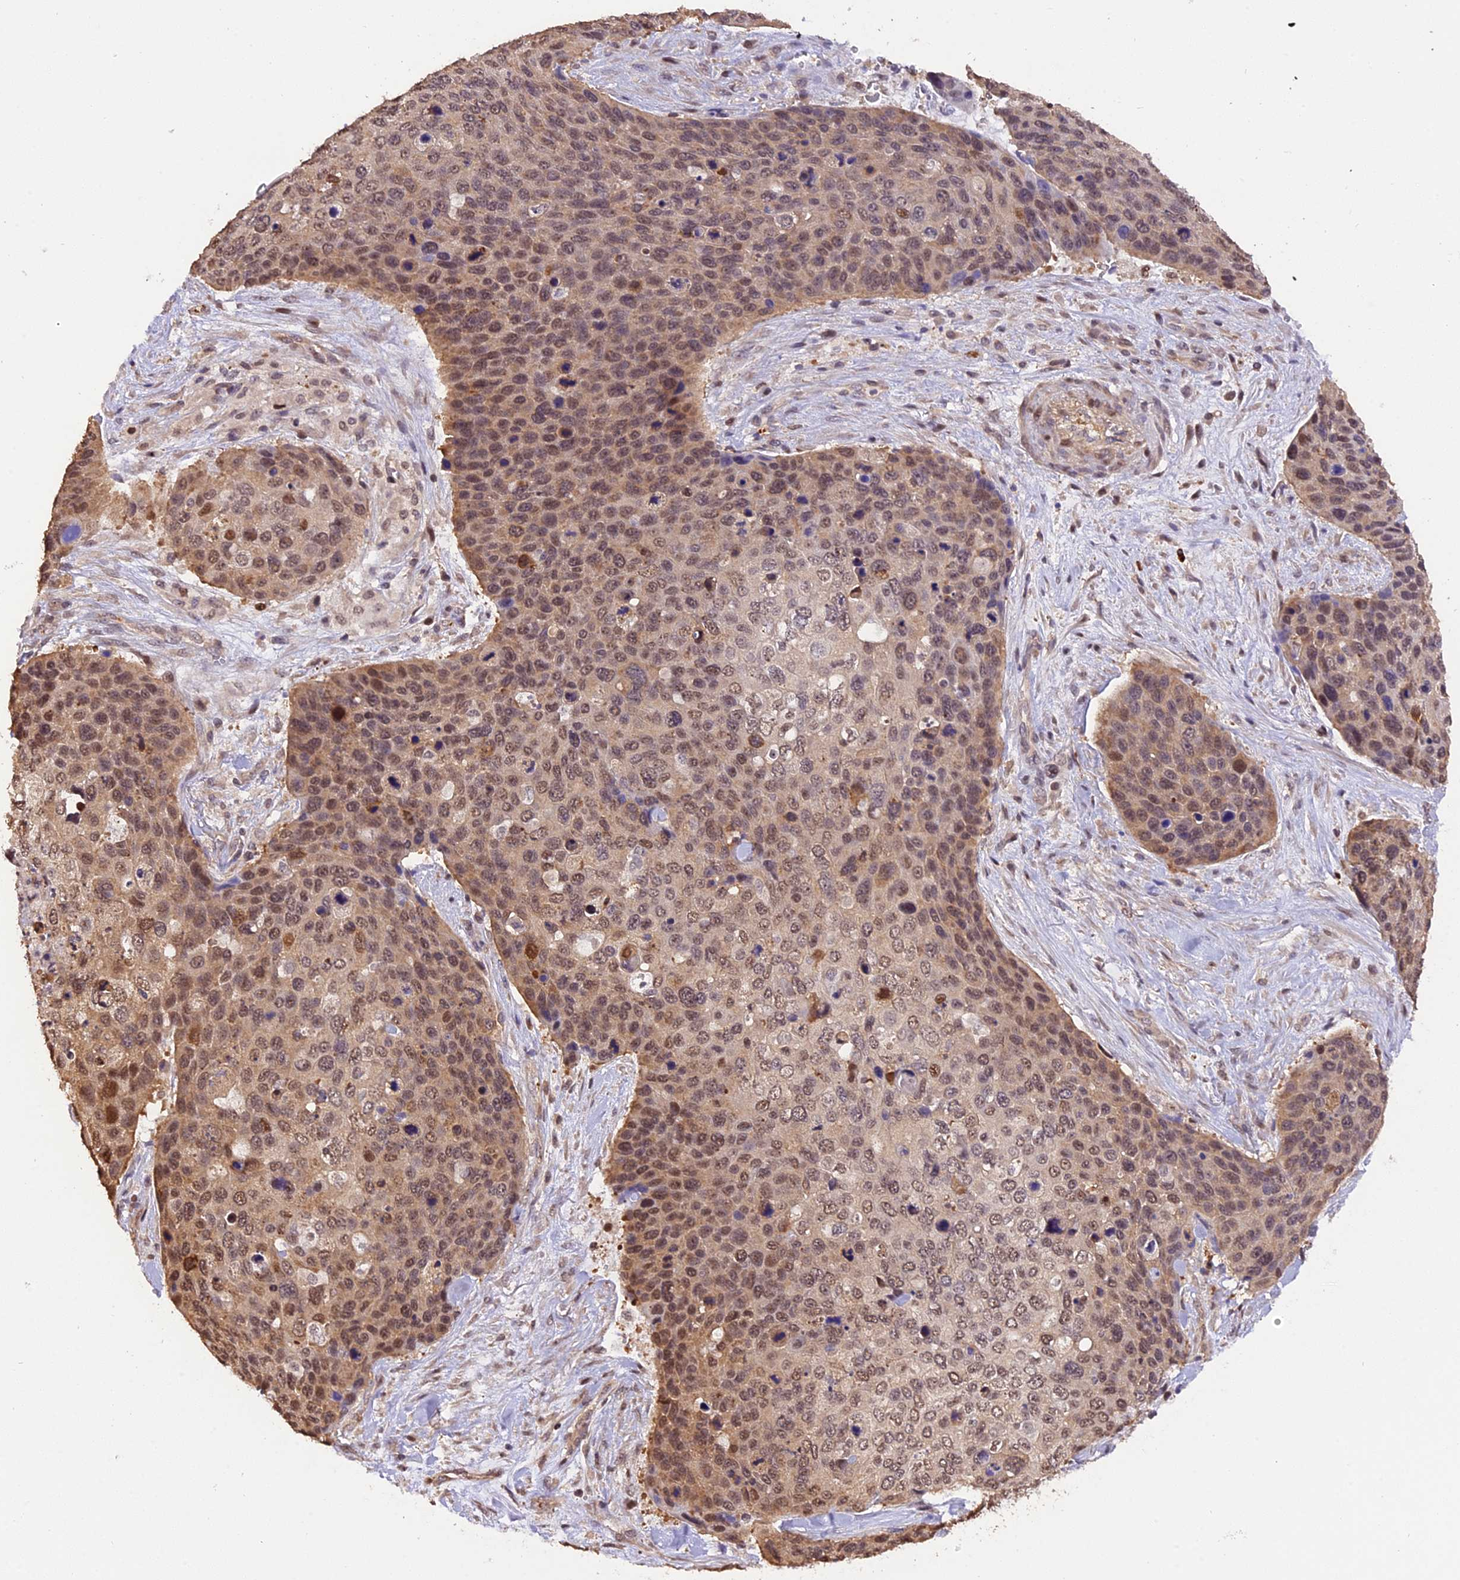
{"staining": {"intensity": "moderate", "quantity": "25%-75%", "location": "cytoplasmic/membranous,nuclear"}, "tissue": "skin cancer", "cell_type": "Tumor cells", "image_type": "cancer", "snomed": [{"axis": "morphology", "description": "Basal cell carcinoma"}, {"axis": "topography", "description": "Skin"}], "caption": "Immunohistochemistry (IHC) of skin basal cell carcinoma demonstrates medium levels of moderate cytoplasmic/membranous and nuclear positivity in about 25%-75% of tumor cells. (brown staining indicates protein expression, while blue staining denotes nuclei).", "gene": "HERPUD1", "patient": {"sex": "female", "age": 74}}